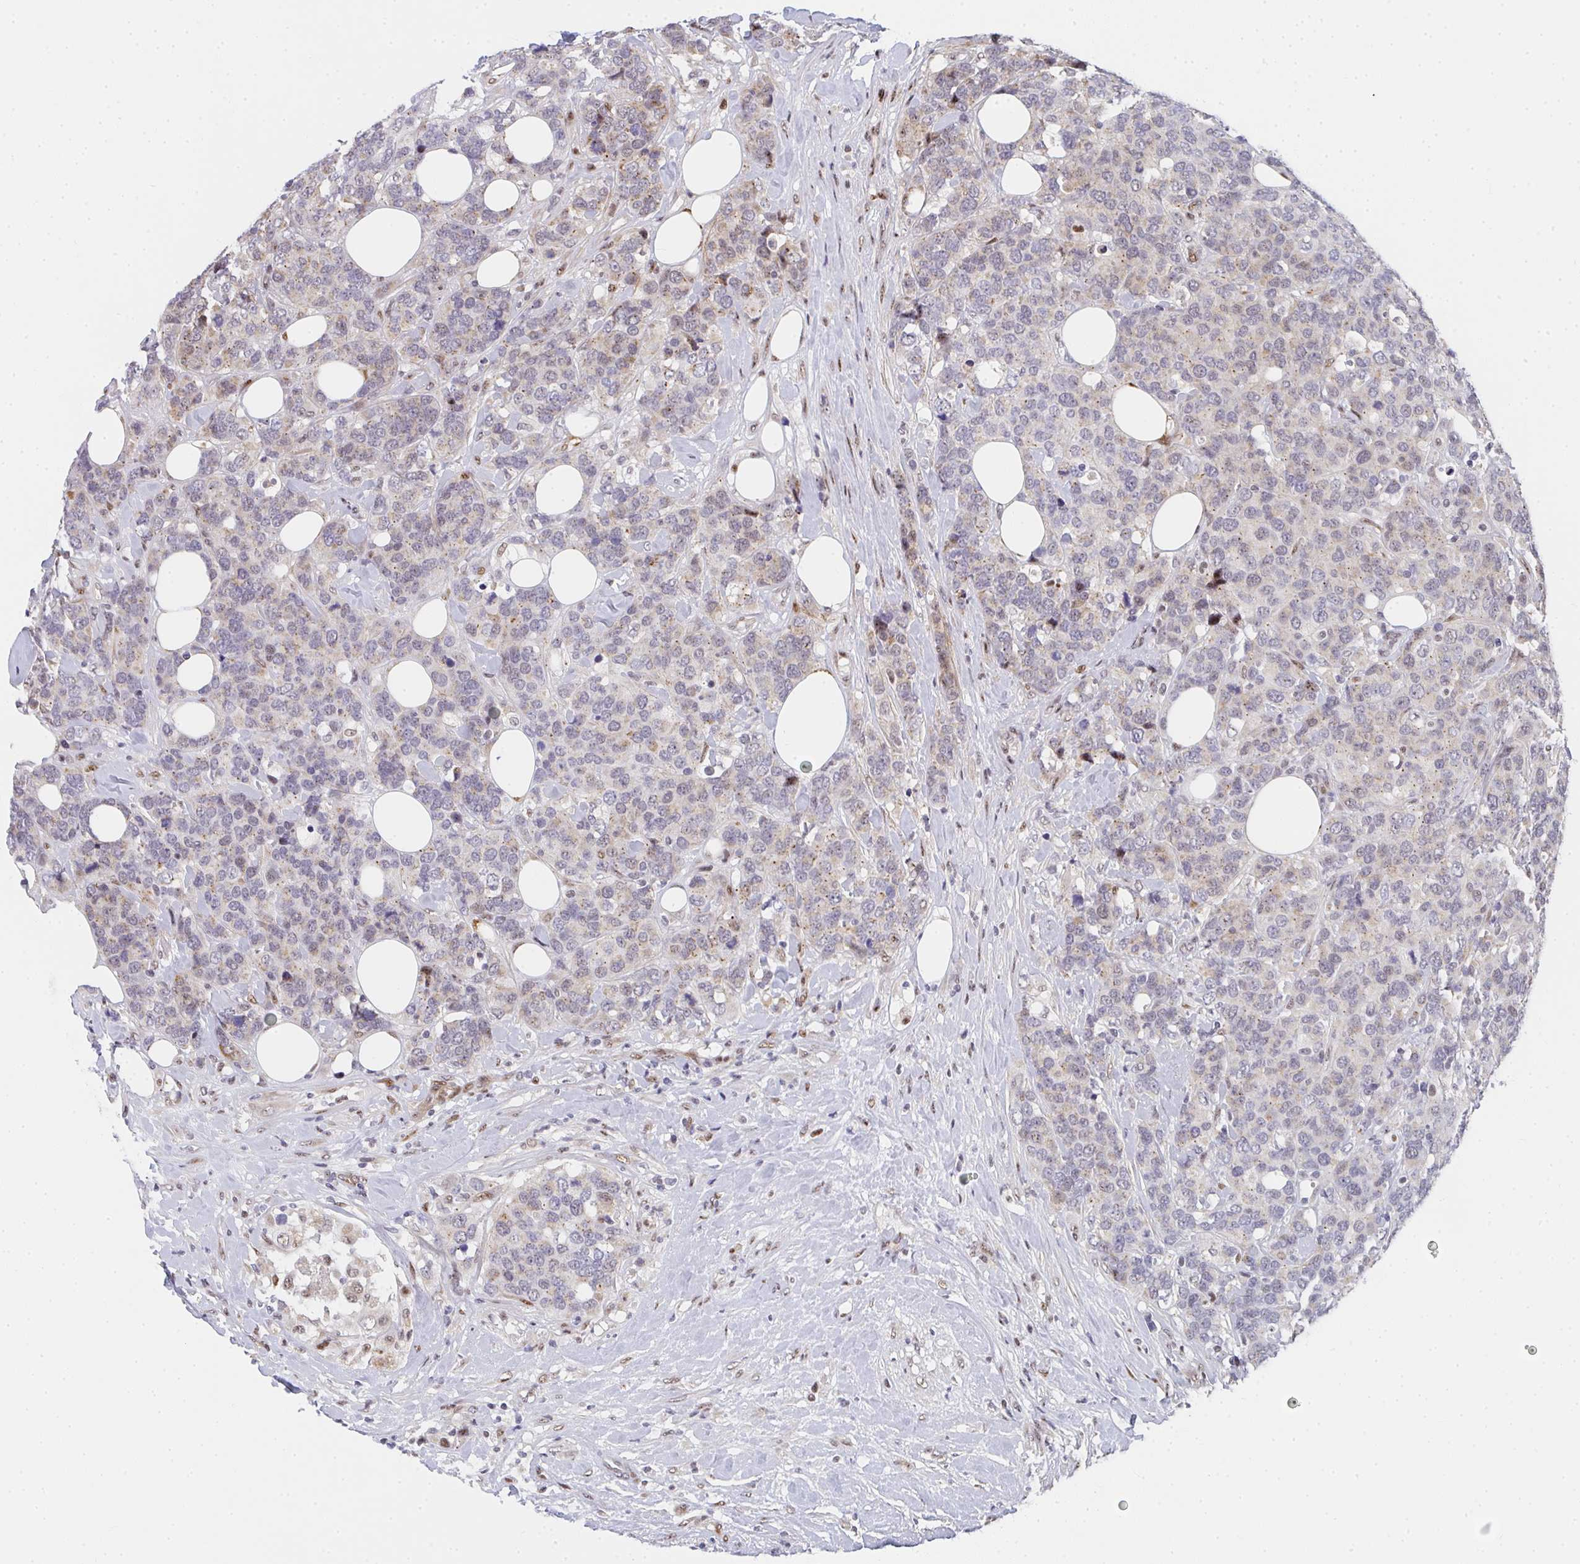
{"staining": {"intensity": "moderate", "quantity": "<25%", "location": "cytoplasmic/membranous,nuclear"}, "tissue": "breast cancer", "cell_type": "Tumor cells", "image_type": "cancer", "snomed": [{"axis": "morphology", "description": "Lobular carcinoma"}, {"axis": "topography", "description": "Breast"}], "caption": "A brown stain shows moderate cytoplasmic/membranous and nuclear expression of a protein in breast cancer (lobular carcinoma) tumor cells.", "gene": "ZIC3", "patient": {"sex": "female", "age": 59}}